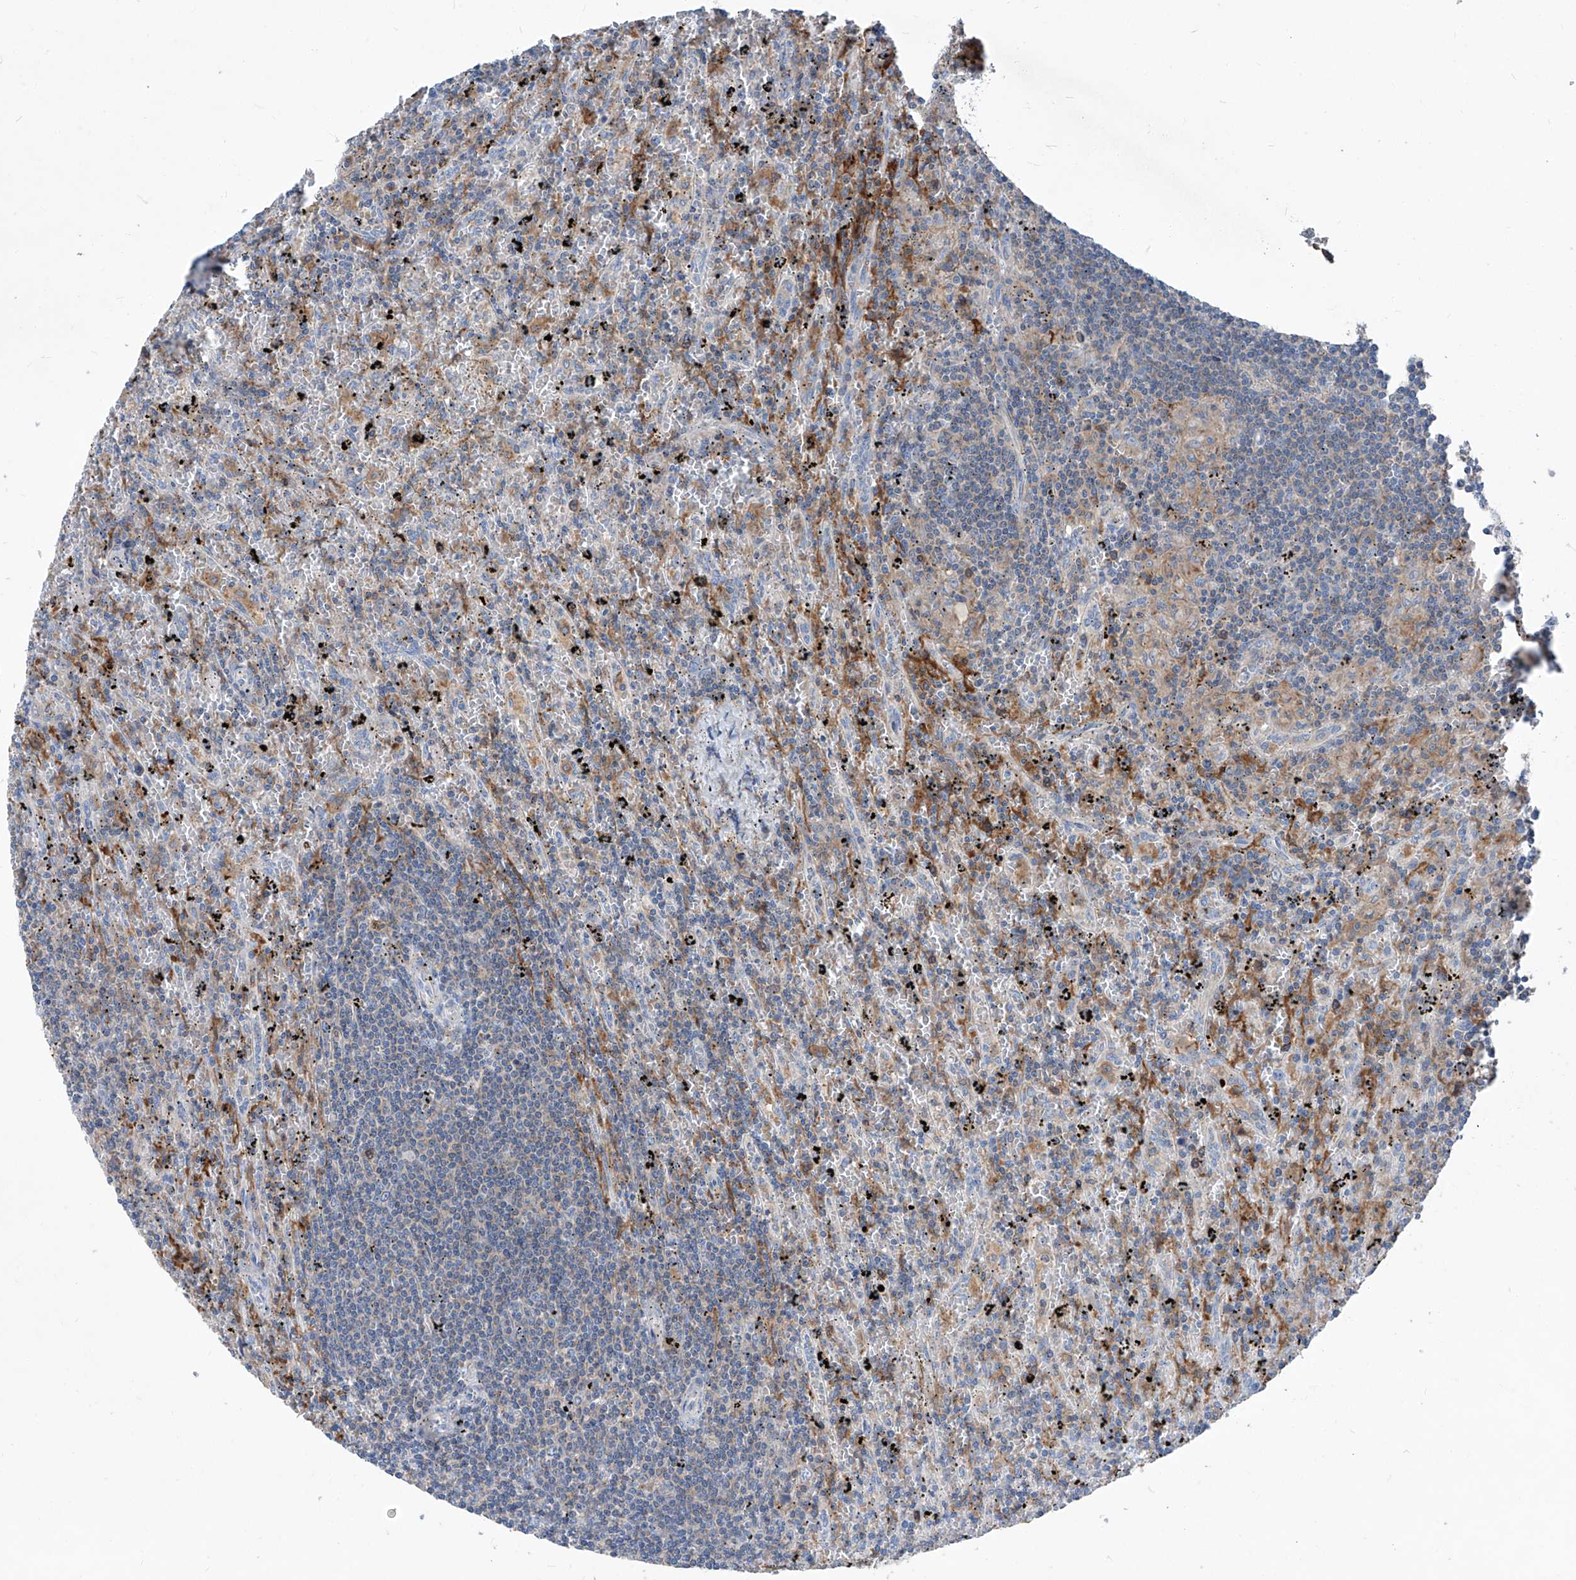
{"staining": {"intensity": "weak", "quantity": "<25%", "location": "cytoplasmic/membranous"}, "tissue": "lymphoma", "cell_type": "Tumor cells", "image_type": "cancer", "snomed": [{"axis": "morphology", "description": "Malignant lymphoma, non-Hodgkin's type, Low grade"}, {"axis": "topography", "description": "Spleen"}], "caption": "Low-grade malignant lymphoma, non-Hodgkin's type stained for a protein using immunohistochemistry demonstrates no staining tumor cells.", "gene": "EPHA8", "patient": {"sex": "male", "age": 76}}